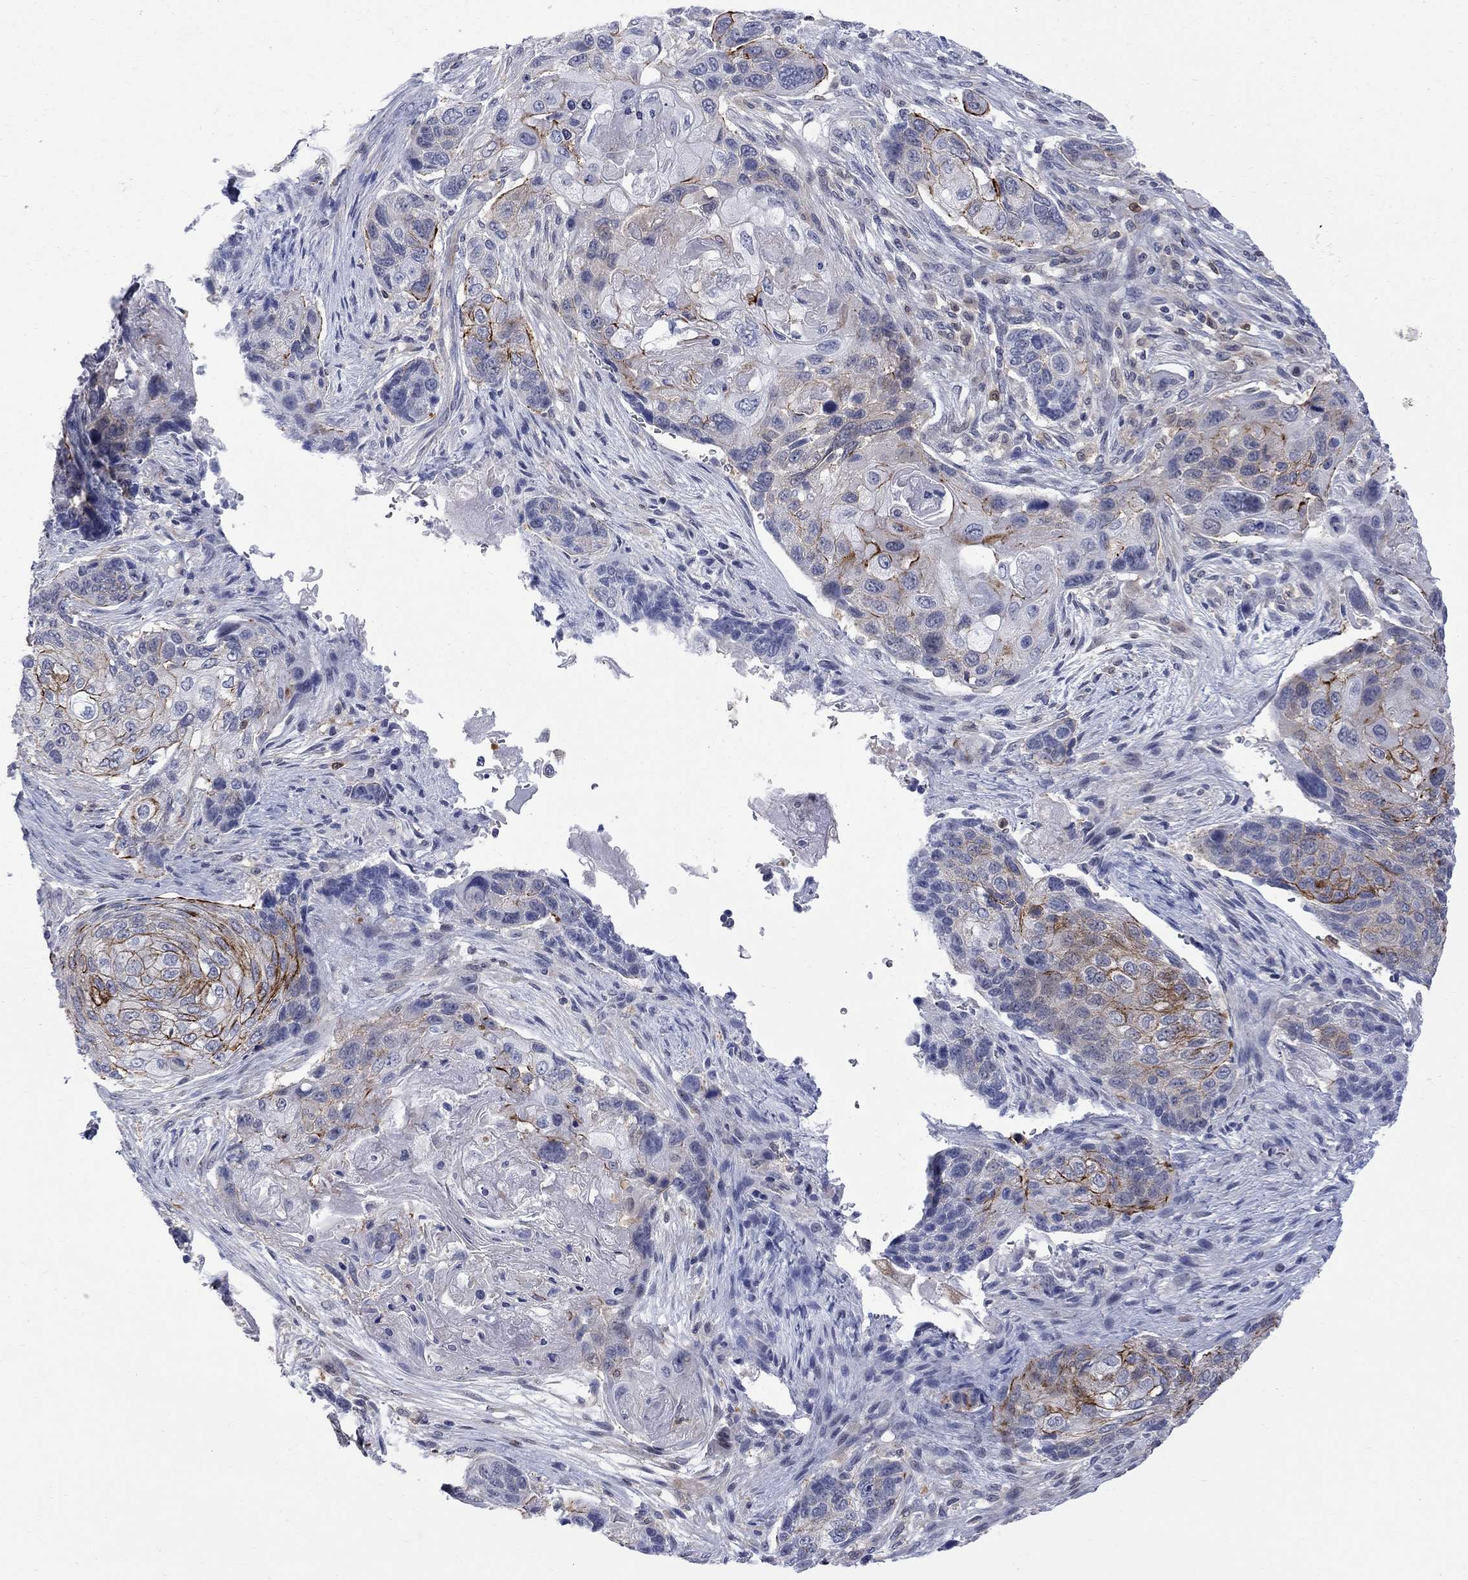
{"staining": {"intensity": "strong", "quantity": "<25%", "location": "cytoplasmic/membranous"}, "tissue": "lung cancer", "cell_type": "Tumor cells", "image_type": "cancer", "snomed": [{"axis": "morphology", "description": "Normal tissue, NOS"}, {"axis": "morphology", "description": "Squamous cell carcinoma, NOS"}, {"axis": "topography", "description": "Bronchus"}, {"axis": "topography", "description": "Lung"}], "caption": "Strong cytoplasmic/membranous staining is seen in approximately <25% of tumor cells in lung cancer (squamous cell carcinoma).", "gene": "HKDC1", "patient": {"sex": "male", "age": 69}}